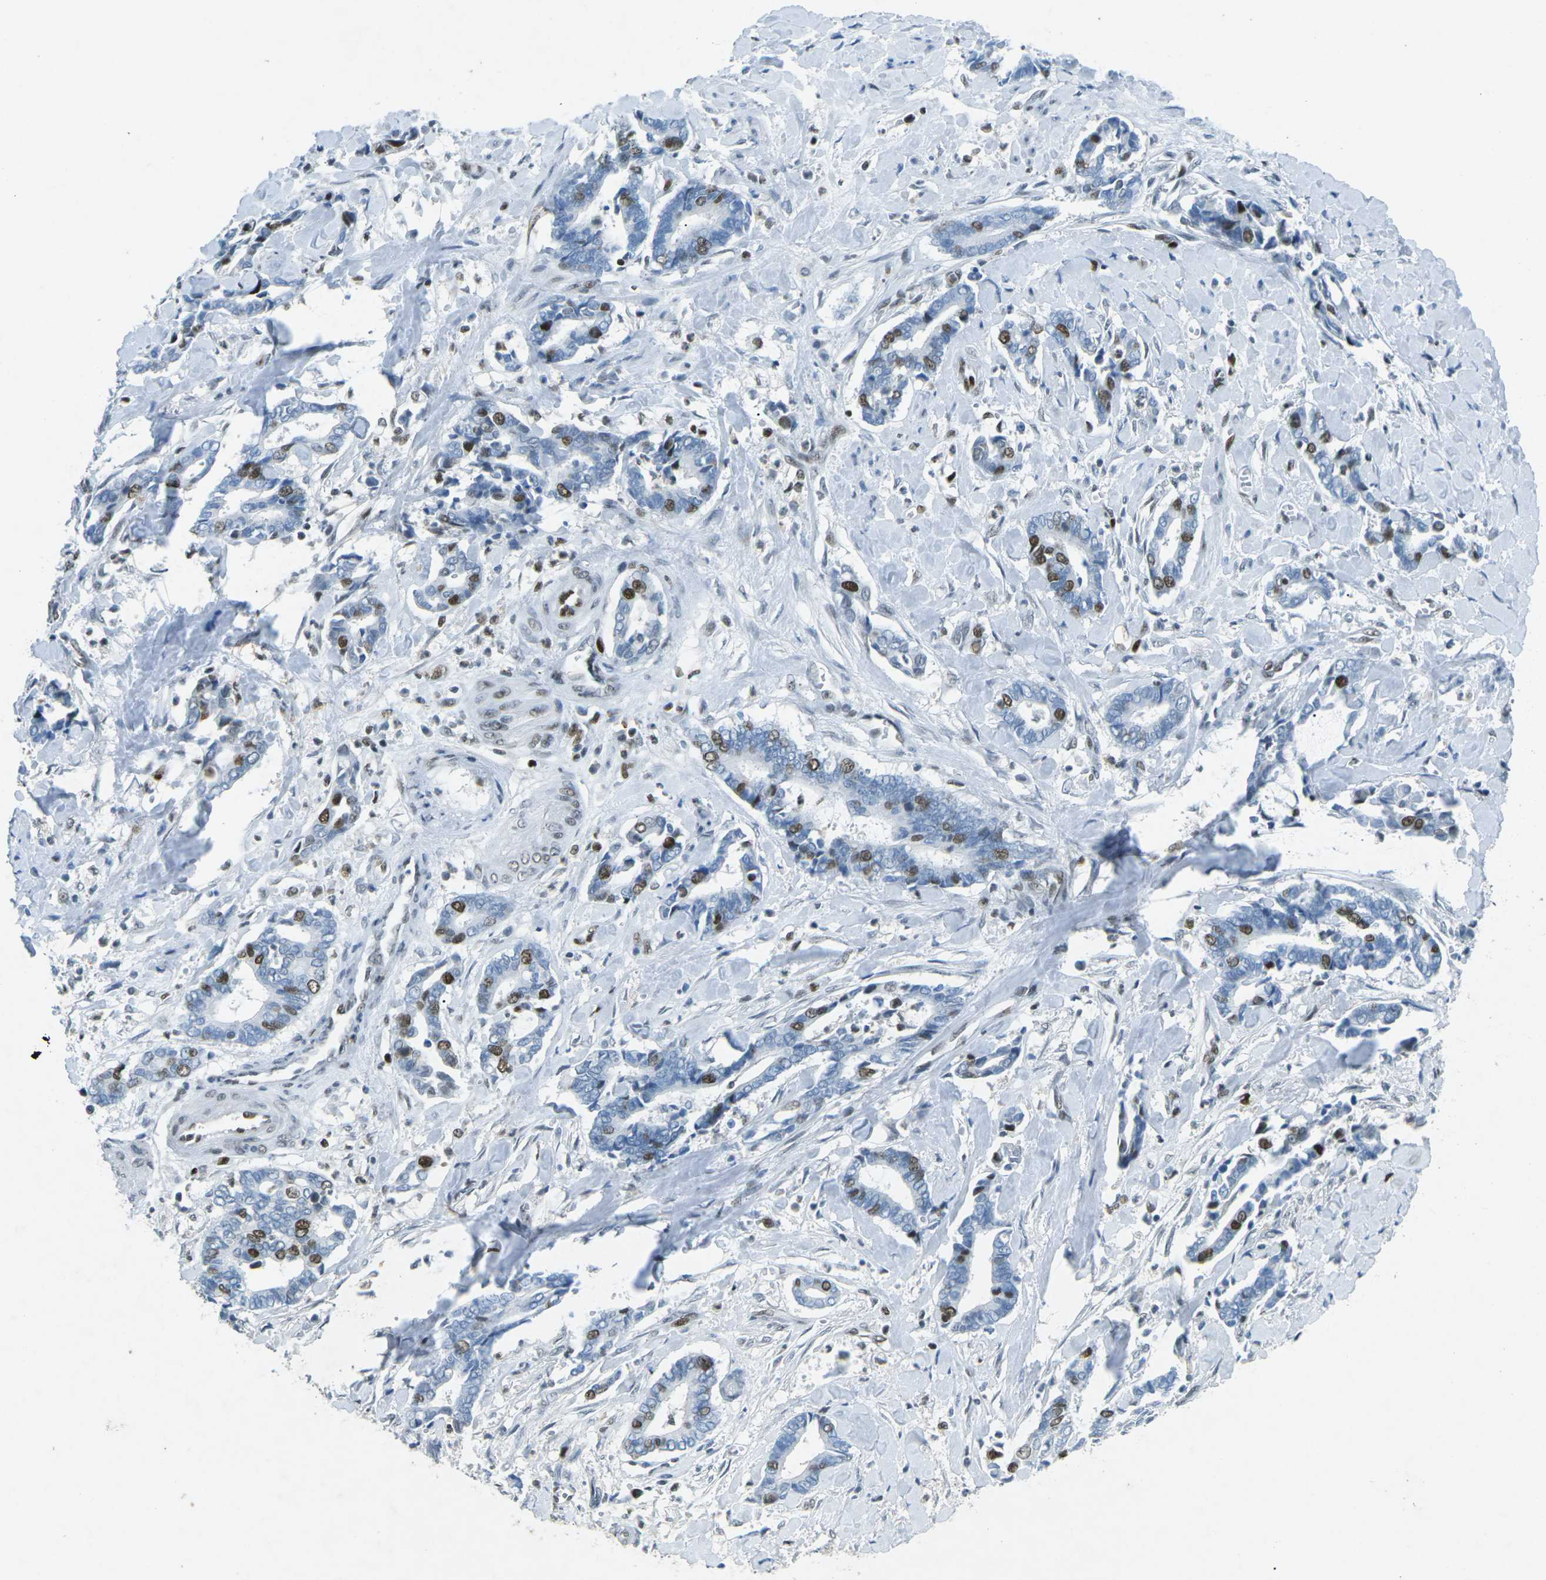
{"staining": {"intensity": "moderate", "quantity": "25%-75%", "location": "nuclear"}, "tissue": "cervical cancer", "cell_type": "Tumor cells", "image_type": "cancer", "snomed": [{"axis": "morphology", "description": "Adenocarcinoma, NOS"}, {"axis": "topography", "description": "Cervix"}], "caption": "The micrograph exhibits staining of adenocarcinoma (cervical), revealing moderate nuclear protein positivity (brown color) within tumor cells. (brown staining indicates protein expression, while blue staining denotes nuclei).", "gene": "RB1", "patient": {"sex": "female", "age": 44}}